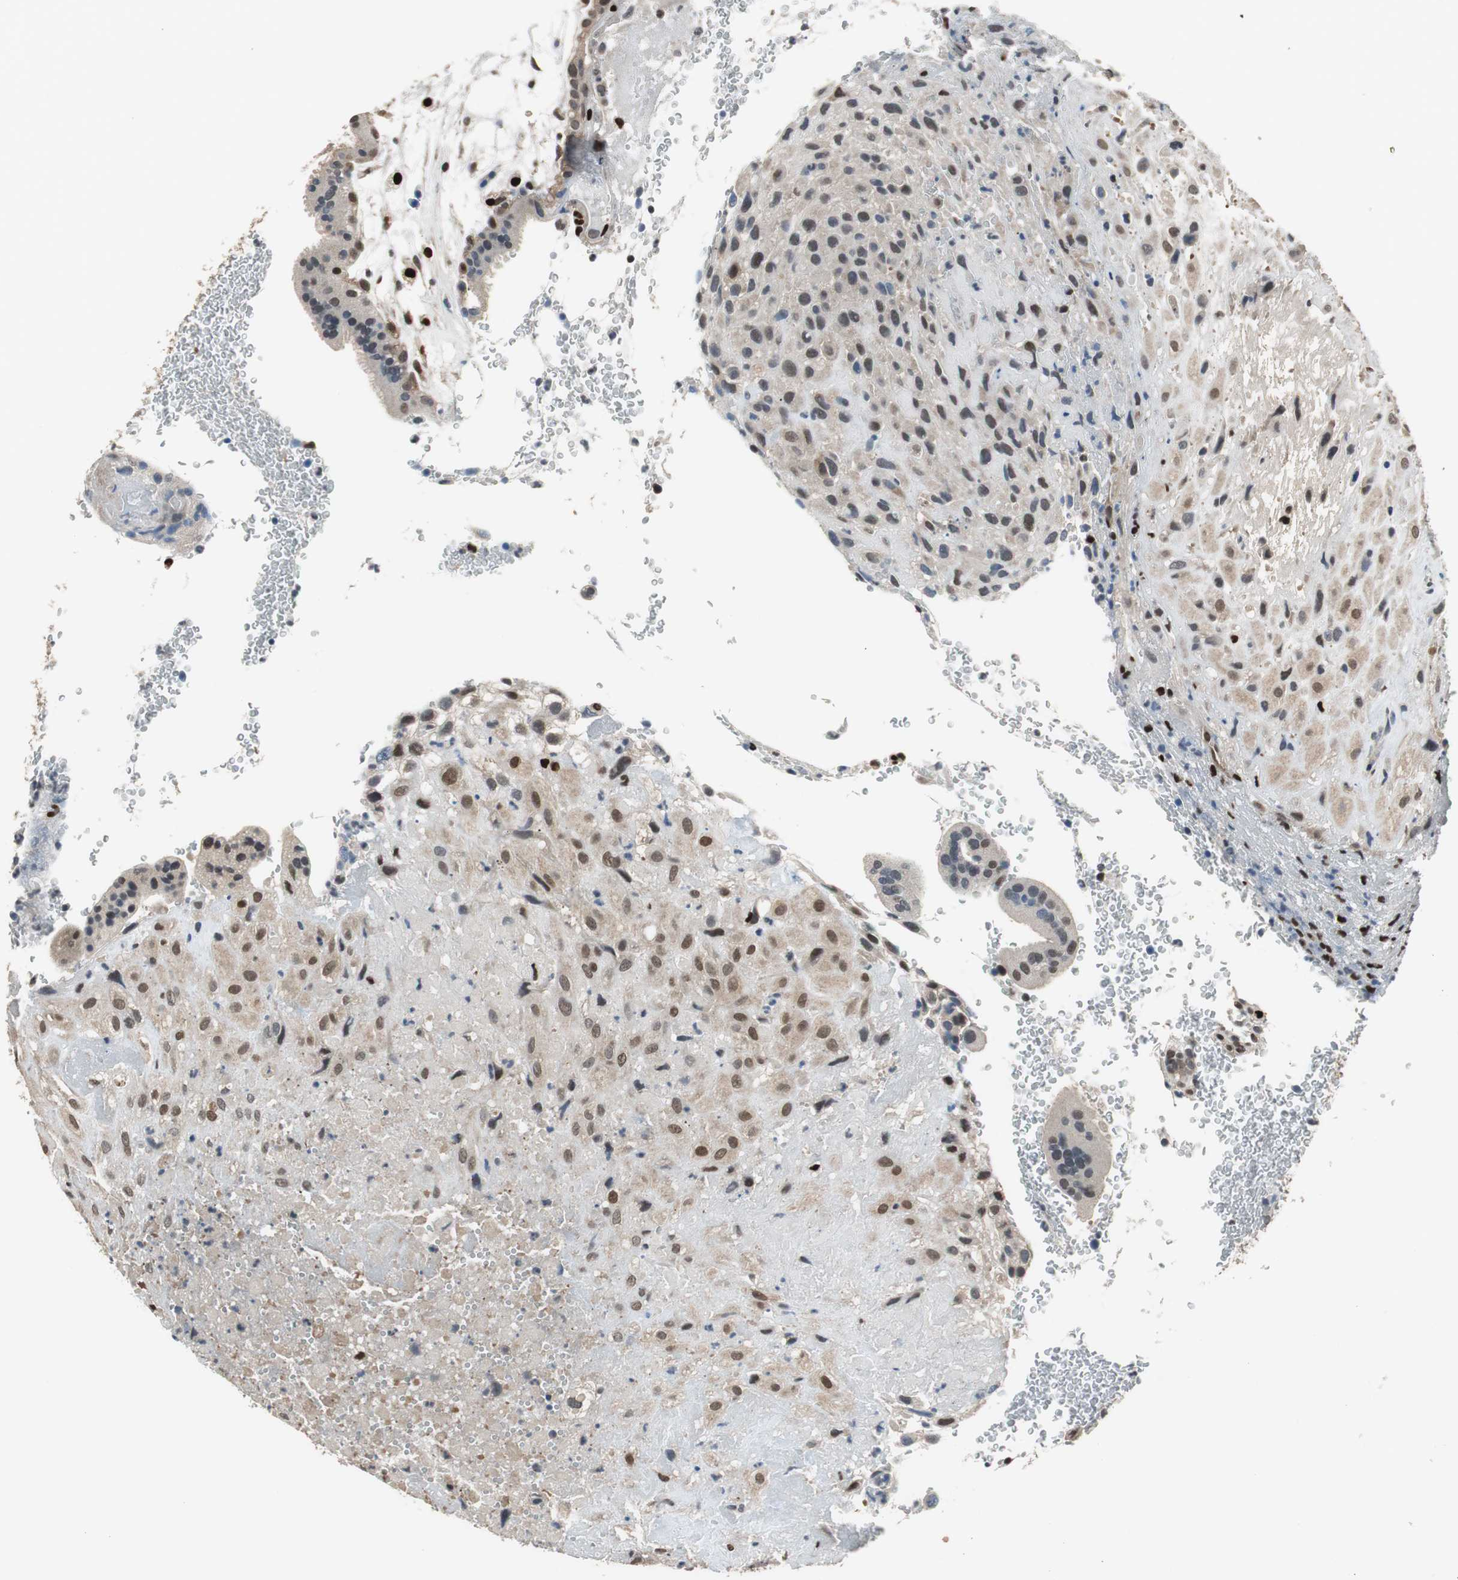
{"staining": {"intensity": "weak", "quantity": "25%-75%", "location": "nuclear"}, "tissue": "placenta", "cell_type": "Decidual cells", "image_type": "normal", "snomed": [{"axis": "morphology", "description": "Normal tissue, NOS"}, {"axis": "topography", "description": "Placenta"}], "caption": "Immunohistochemistry (IHC) image of normal placenta: placenta stained using IHC reveals low levels of weak protein expression localized specifically in the nuclear of decidual cells, appearing as a nuclear brown color.", "gene": "MAFB", "patient": {"sex": "female", "age": 19}}